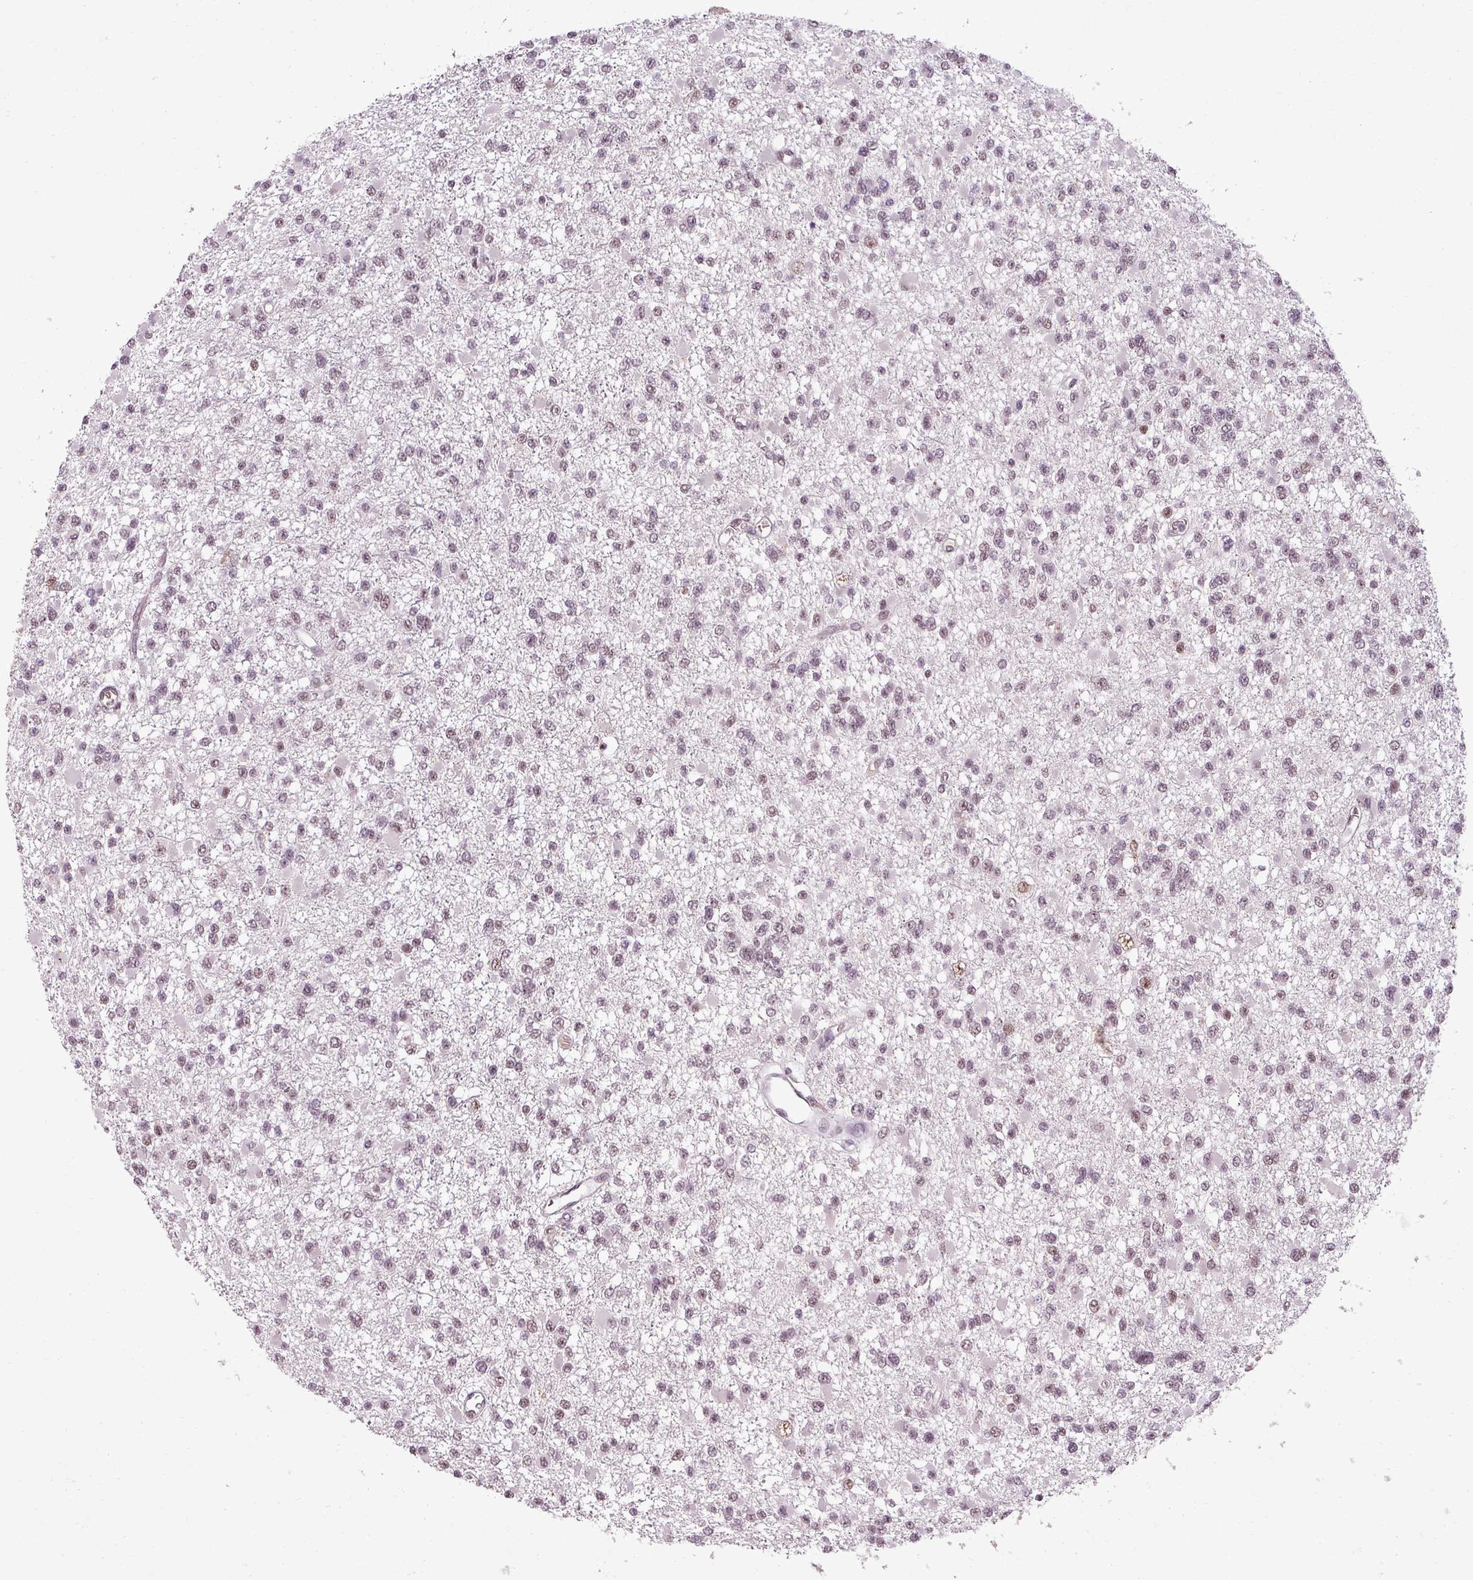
{"staining": {"intensity": "moderate", "quantity": "25%-75%", "location": "nuclear"}, "tissue": "glioma", "cell_type": "Tumor cells", "image_type": "cancer", "snomed": [{"axis": "morphology", "description": "Glioma, malignant, Low grade"}, {"axis": "topography", "description": "Brain"}], "caption": "Immunohistochemistry (IHC) histopathology image of glioma stained for a protein (brown), which exhibits medium levels of moderate nuclear expression in approximately 25%-75% of tumor cells.", "gene": "BCAS3", "patient": {"sex": "female", "age": 22}}